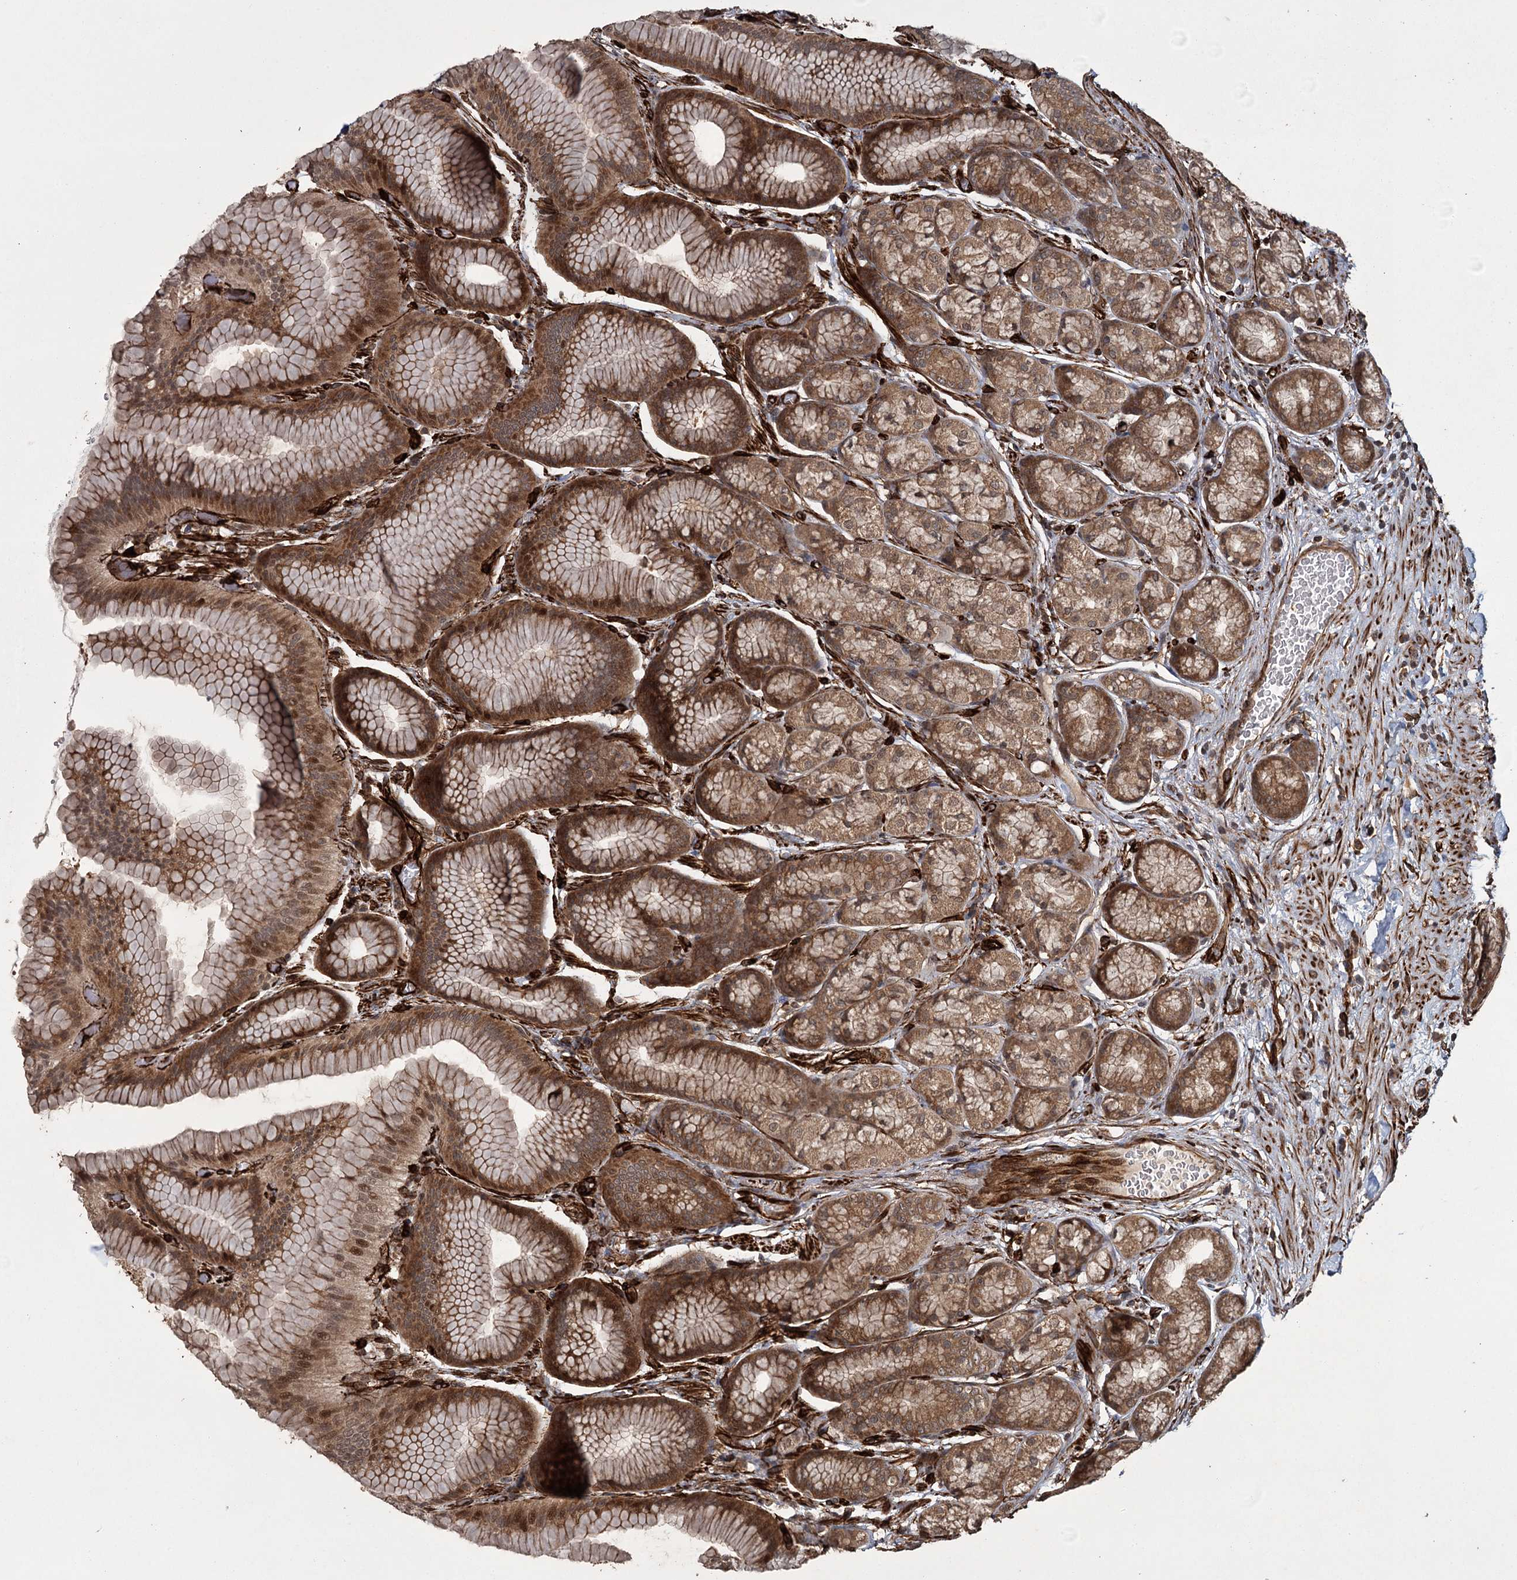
{"staining": {"intensity": "strong", "quantity": ">75%", "location": "cytoplasmic/membranous,nuclear"}, "tissue": "stomach", "cell_type": "Glandular cells", "image_type": "normal", "snomed": [{"axis": "morphology", "description": "Normal tissue, NOS"}, {"axis": "morphology", "description": "Adenocarcinoma, NOS"}, {"axis": "morphology", "description": "Adenocarcinoma, High grade"}, {"axis": "topography", "description": "Stomach, upper"}, {"axis": "topography", "description": "Stomach"}], "caption": "This is an image of immunohistochemistry (IHC) staining of normal stomach, which shows strong expression in the cytoplasmic/membranous,nuclear of glandular cells.", "gene": "RPAP3", "patient": {"sex": "female", "age": 65}}